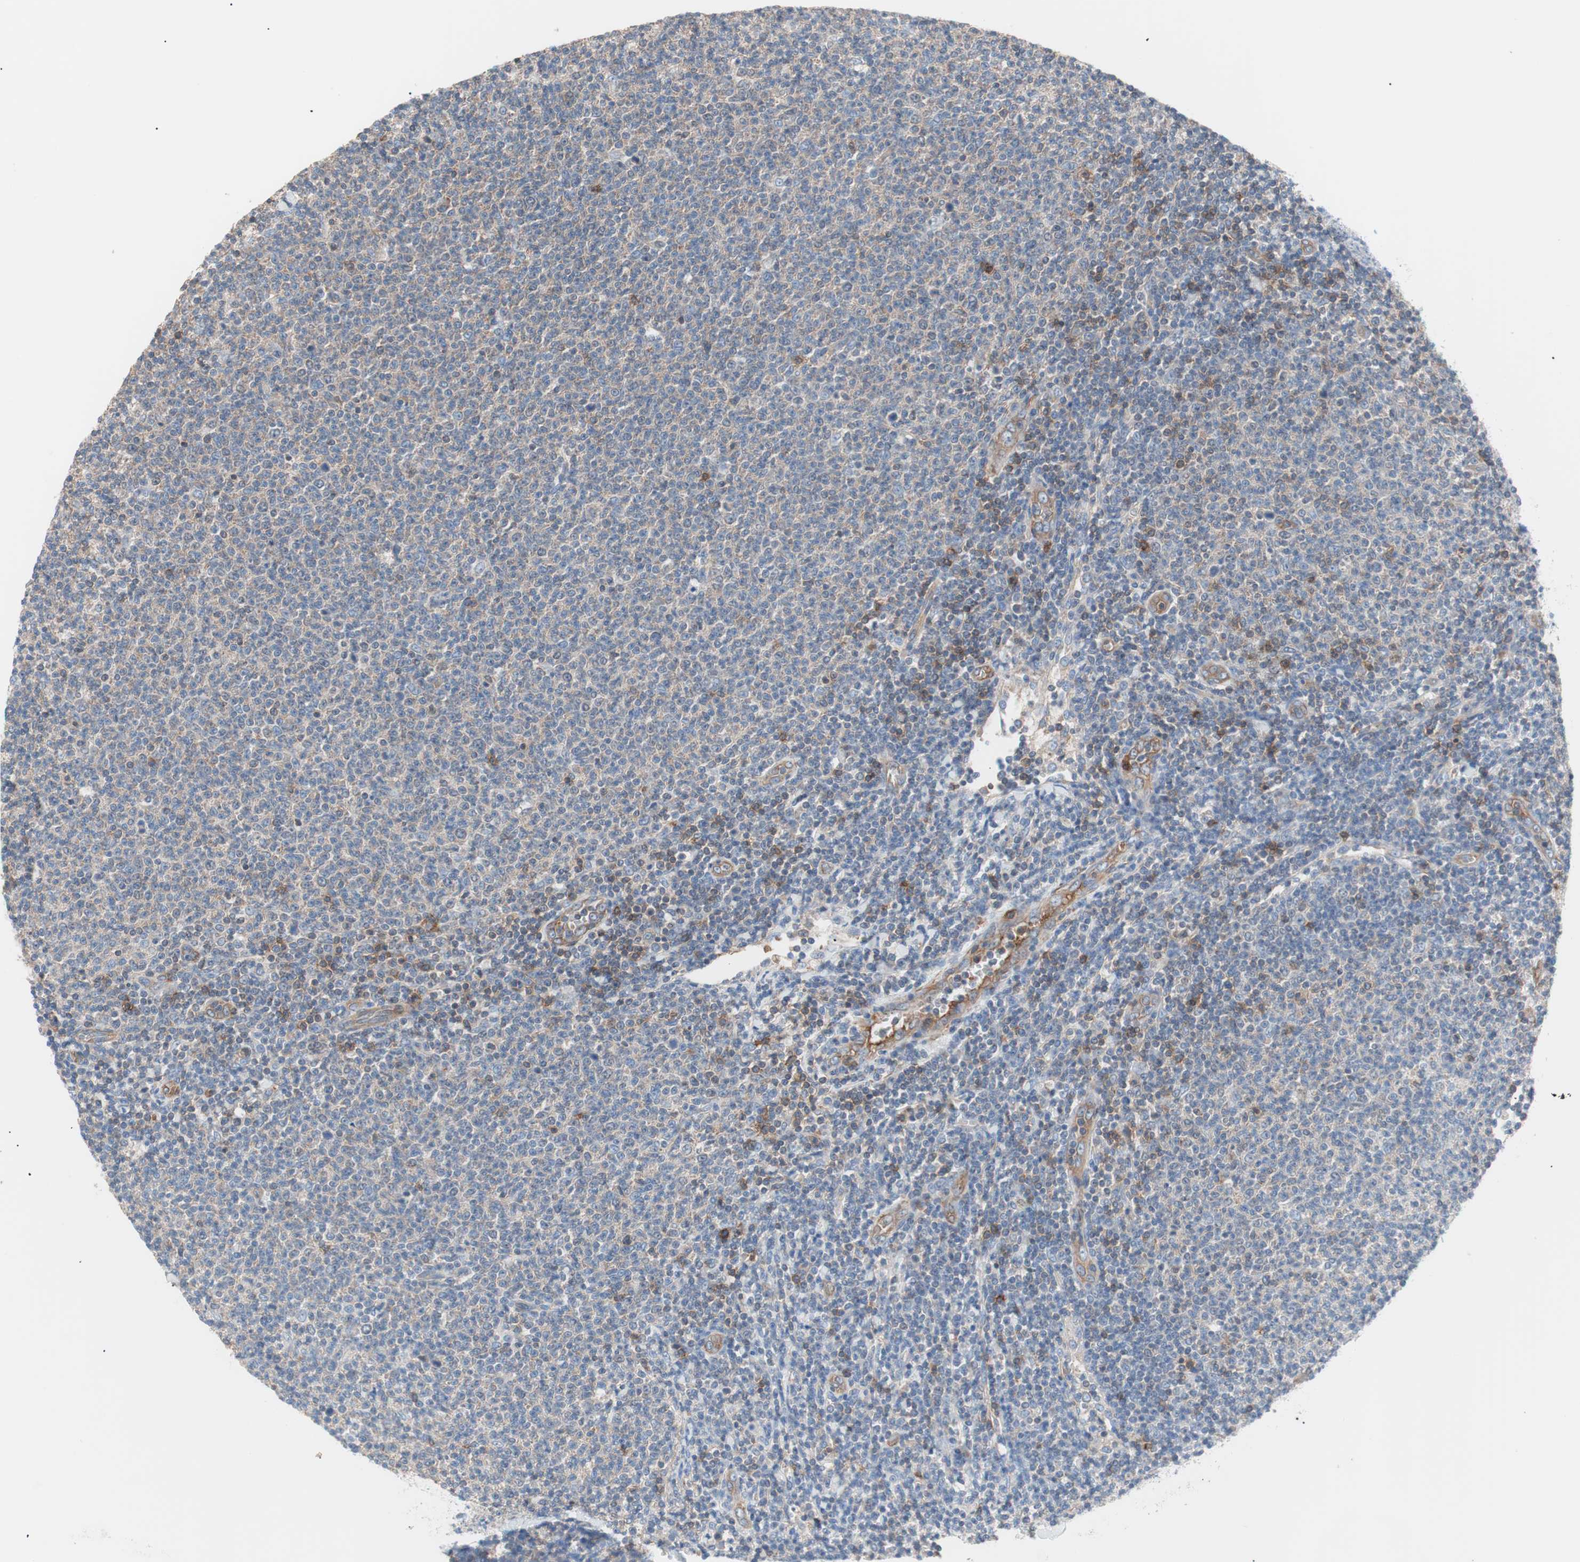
{"staining": {"intensity": "weak", "quantity": "25%-75%", "location": "cytoplasmic/membranous"}, "tissue": "lymphoma", "cell_type": "Tumor cells", "image_type": "cancer", "snomed": [{"axis": "morphology", "description": "Malignant lymphoma, non-Hodgkin's type, Low grade"}, {"axis": "topography", "description": "Lymph node"}], "caption": "Protein expression analysis of human low-grade malignant lymphoma, non-Hodgkin's type reveals weak cytoplasmic/membranous positivity in about 25%-75% of tumor cells.", "gene": "GPR160", "patient": {"sex": "male", "age": 66}}